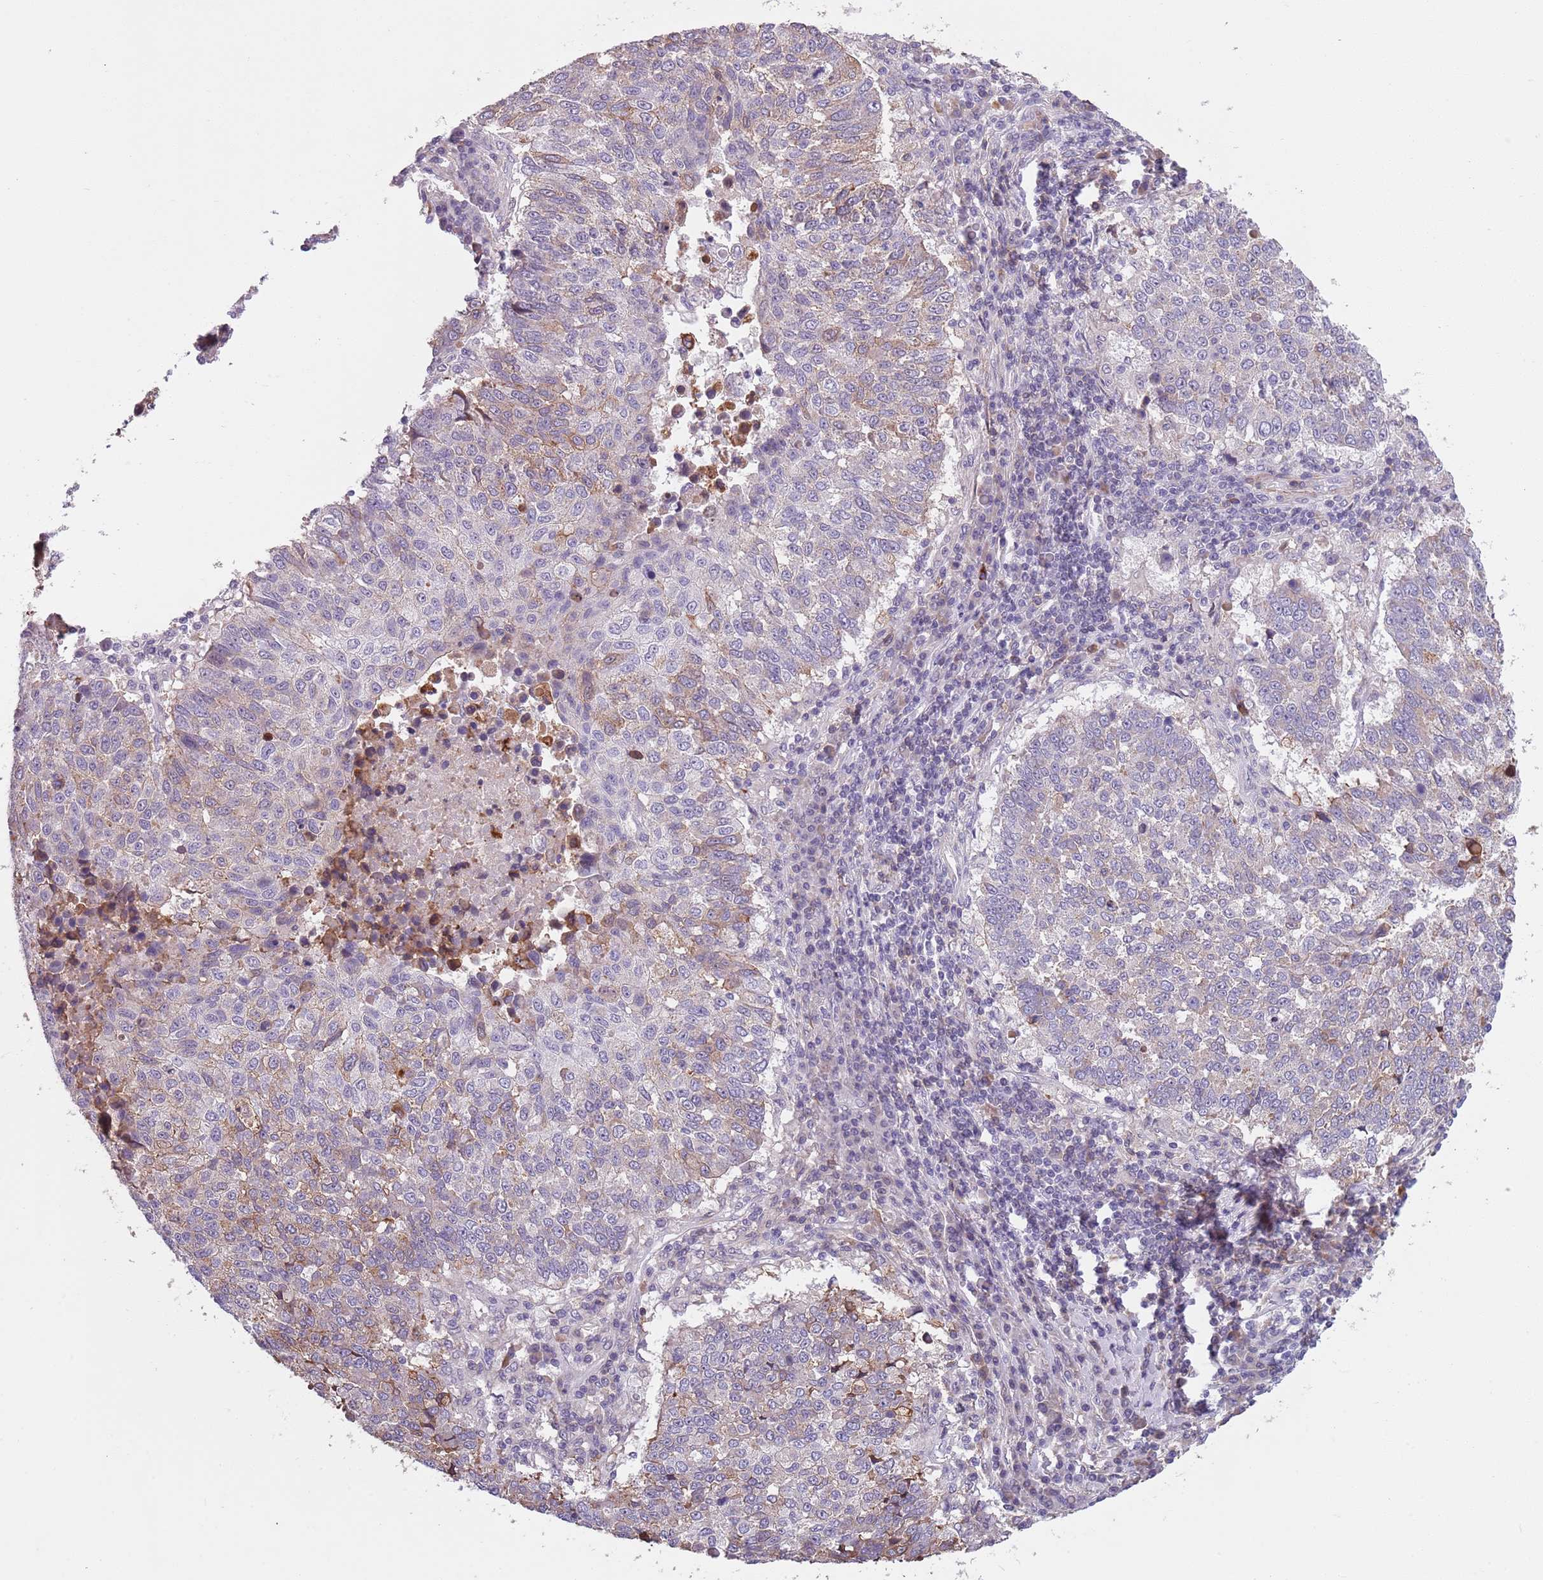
{"staining": {"intensity": "moderate", "quantity": "<25%", "location": "cytoplasmic/membranous"}, "tissue": "lung cancer", "cell_type": "Tumor cells", "image_type": "cancer", "snomed": [{"axis": "morphology", "description": "Squamous cell carcinoma, NOS"}, {"axis": "topography", "description": "Lung"}], "caption": "This is an image of IHC staining of squamous cell carcinoma (lung), which shows moderate expression in the cytoplasmic/membranous of tumor cells.", "gene": "JAML", "patient": {"sex": "male", "age": 73}}